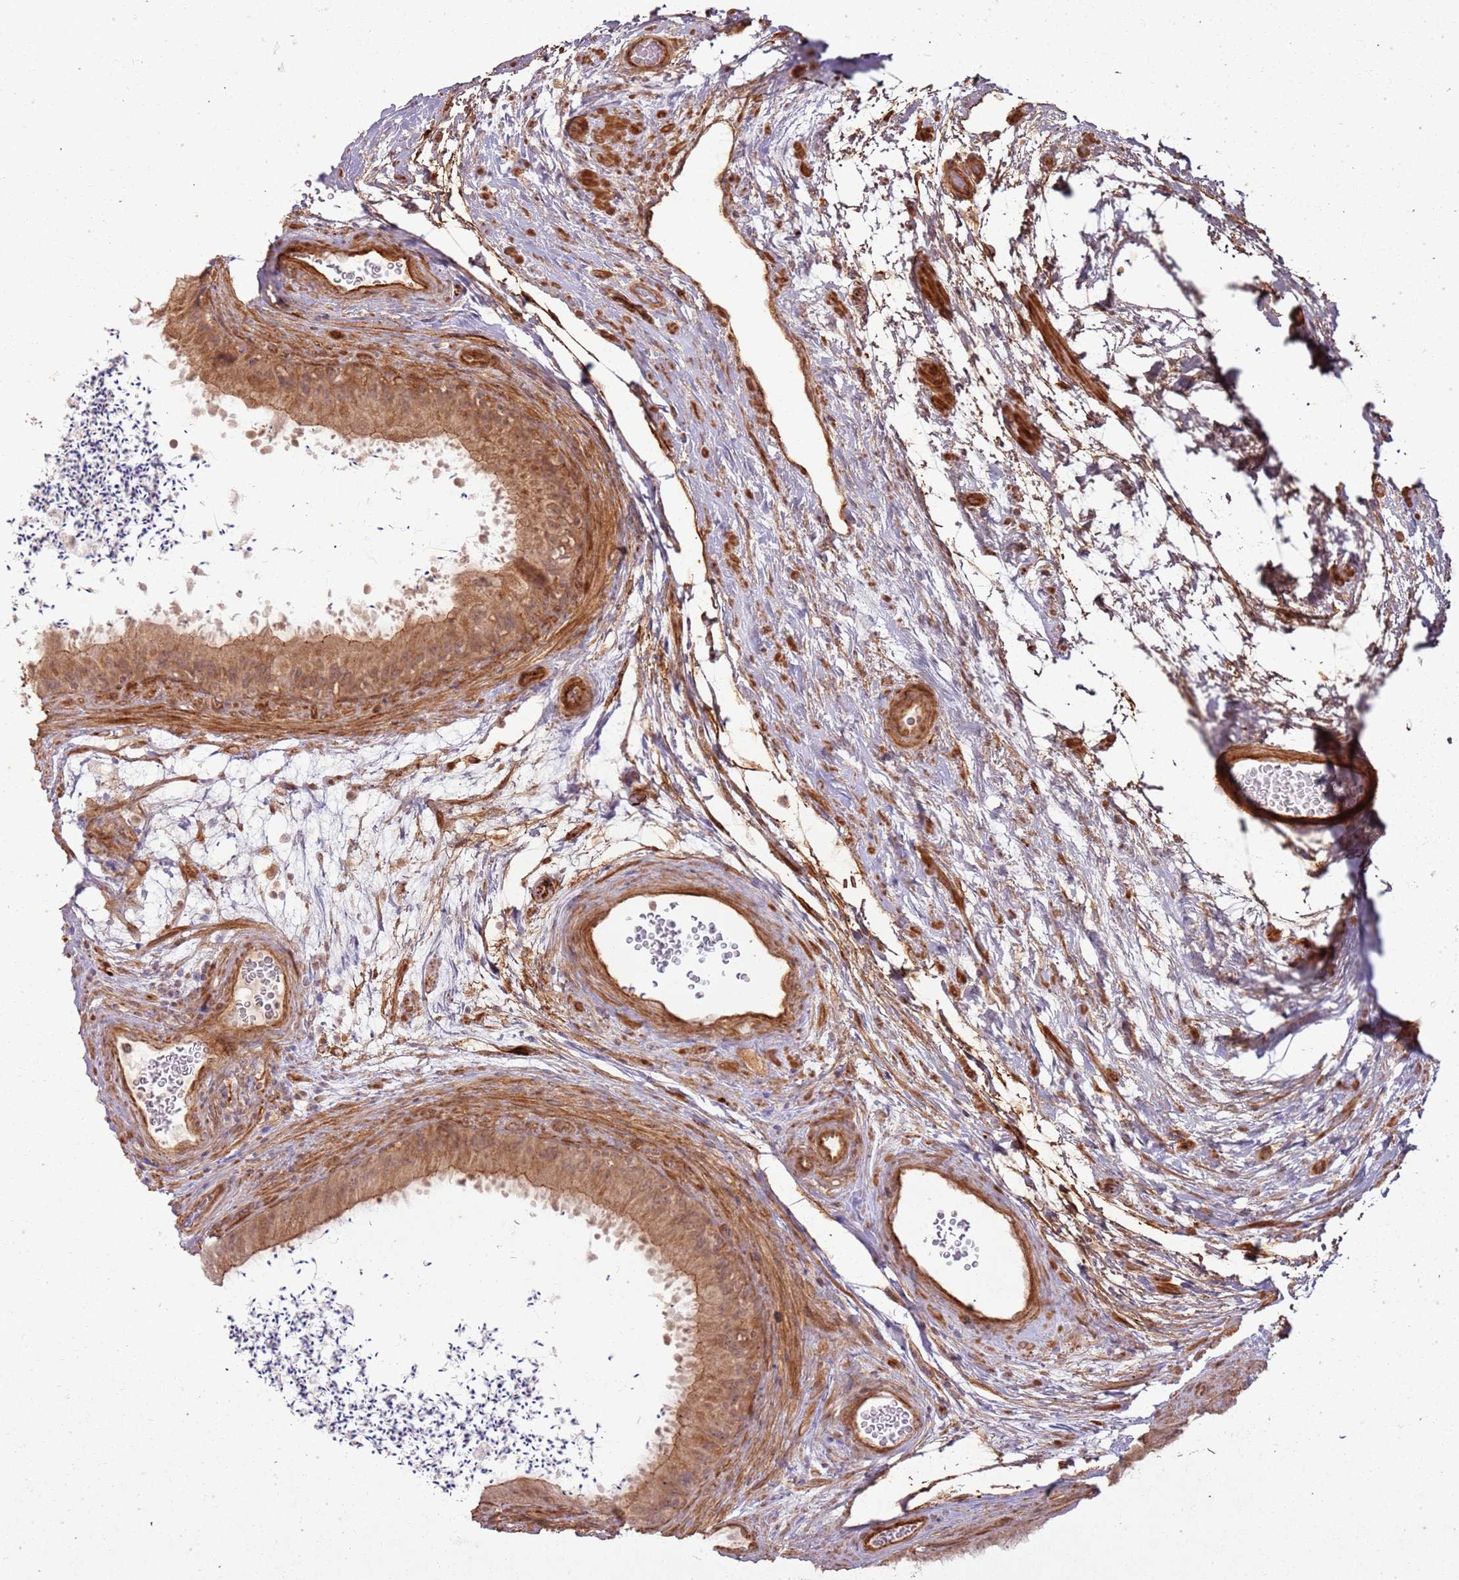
{"staining": {"intensity": "moderate", "quantity": ">75%", "location": "cytoplasmic/membranous,nuclear"}, "tissue": "epididymis", "cell_type": "Glandular cells", "image_type": "normal", "snomed": [{"axis": "morphology", "description": "Normal tissue, NOS"}, {"axis": "topography", "description": "Epididymis, spermatic cord, NOS"}], "caption": "High-power microscopy captured an immunohistochemistry image of unremarkable epididymis, revealing moderate cytoplasmic/membranous,nuclear positivity in about >75% of glandular cells.", "gene": "ZNF623", "patient": {"sex": "male", "age": 50}}